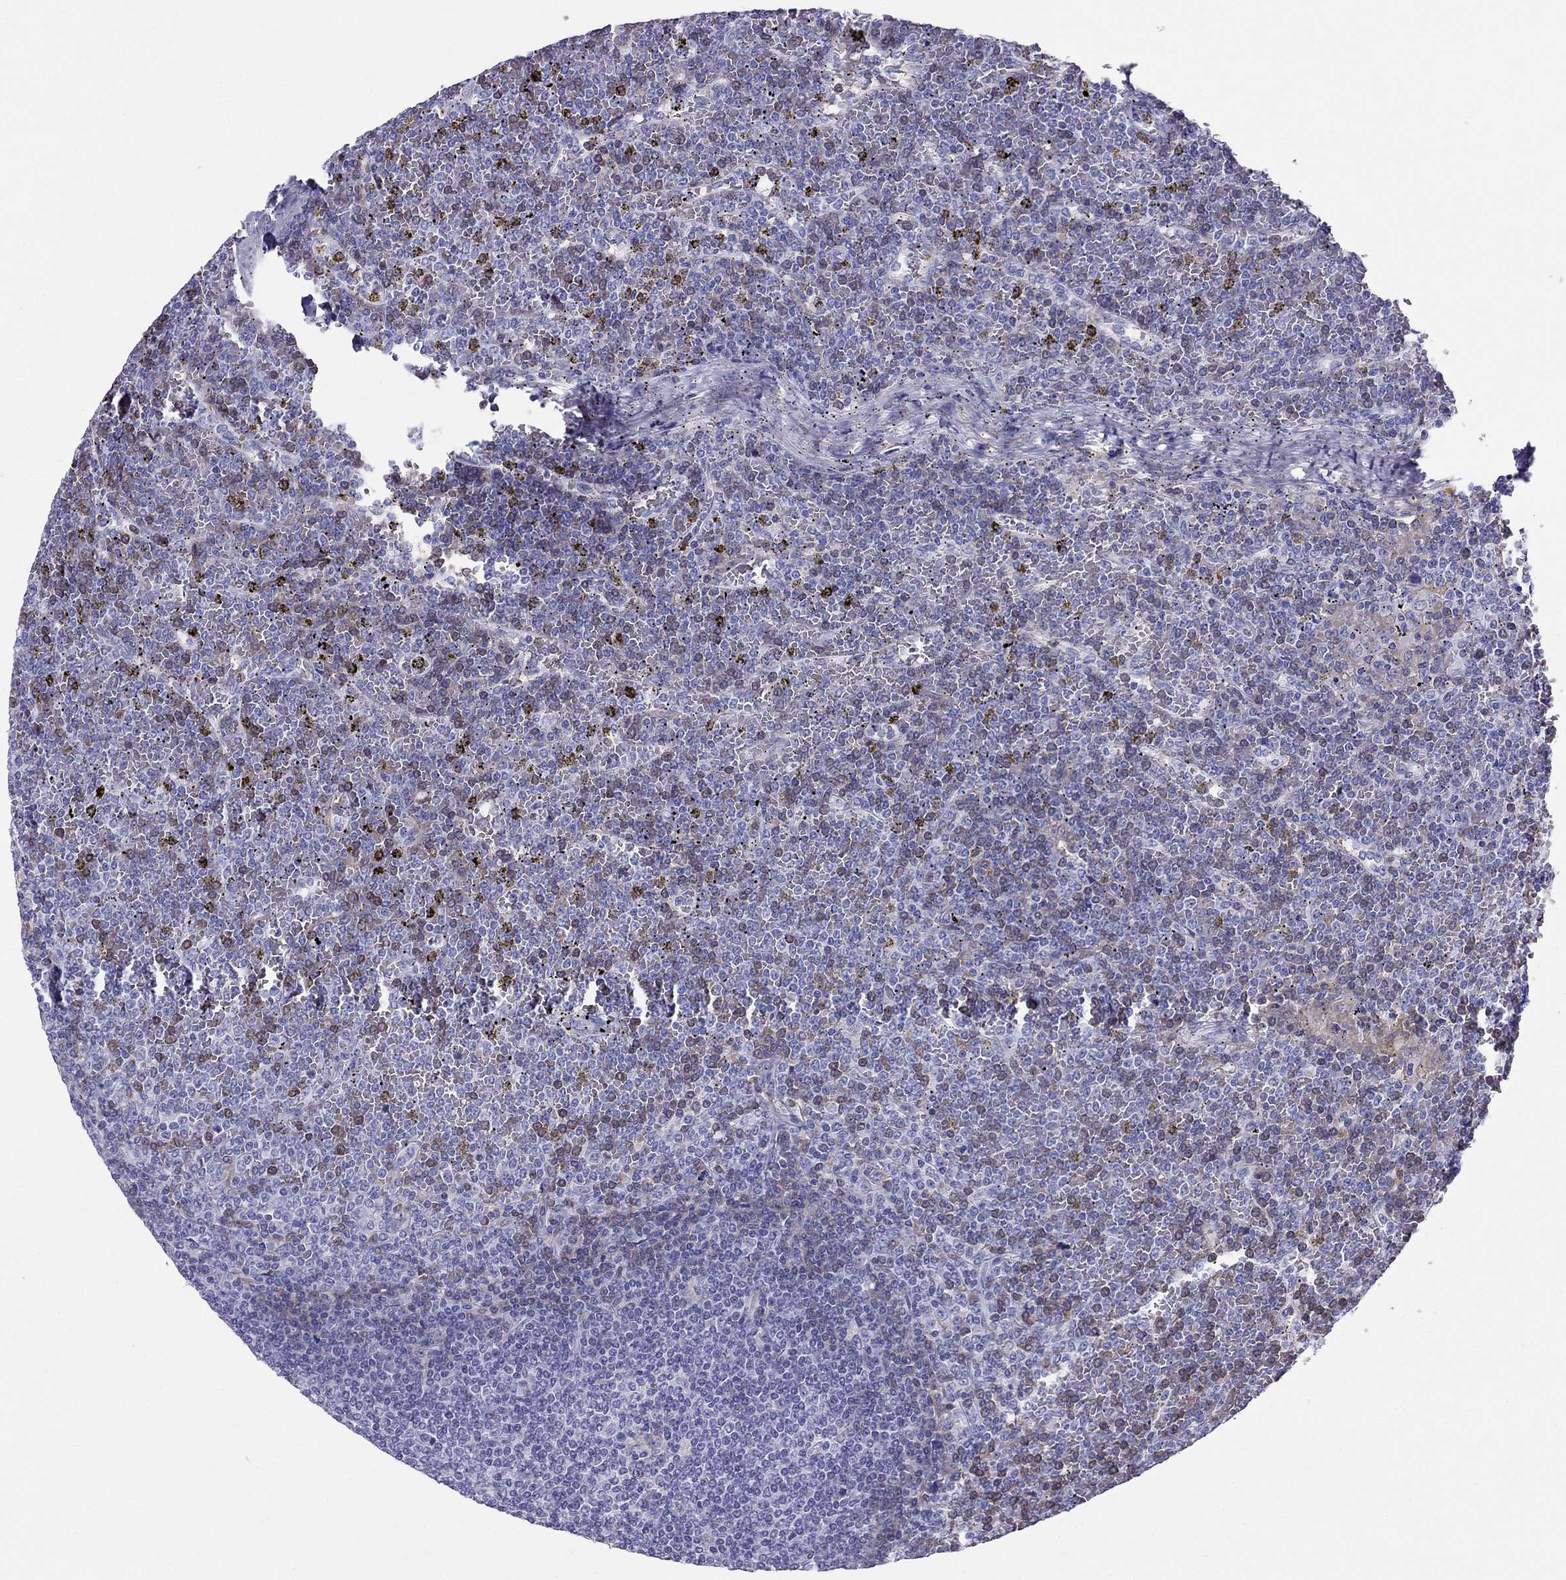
{"staining": {"intensity": "negative", "quantity": "none", "location": "none"}, "tissue": "lymphoma", "cell_type": "Tumor cells", "image_type": "cancer", "snomed": [{"axis": "morphology", "description": "Malignant lymphoma, non-Hodgkin's type, Low grade"}, {"axis": "topography", "description": "Spleen"}], "caption": "Low-grade malignant lymphoma, non-Hodgkin's type was stained to show a protein in brown. There is no significant expression in tumor cells.", "gene": "DNAAF6", "patient": {"sex": "female", "age": 19}}